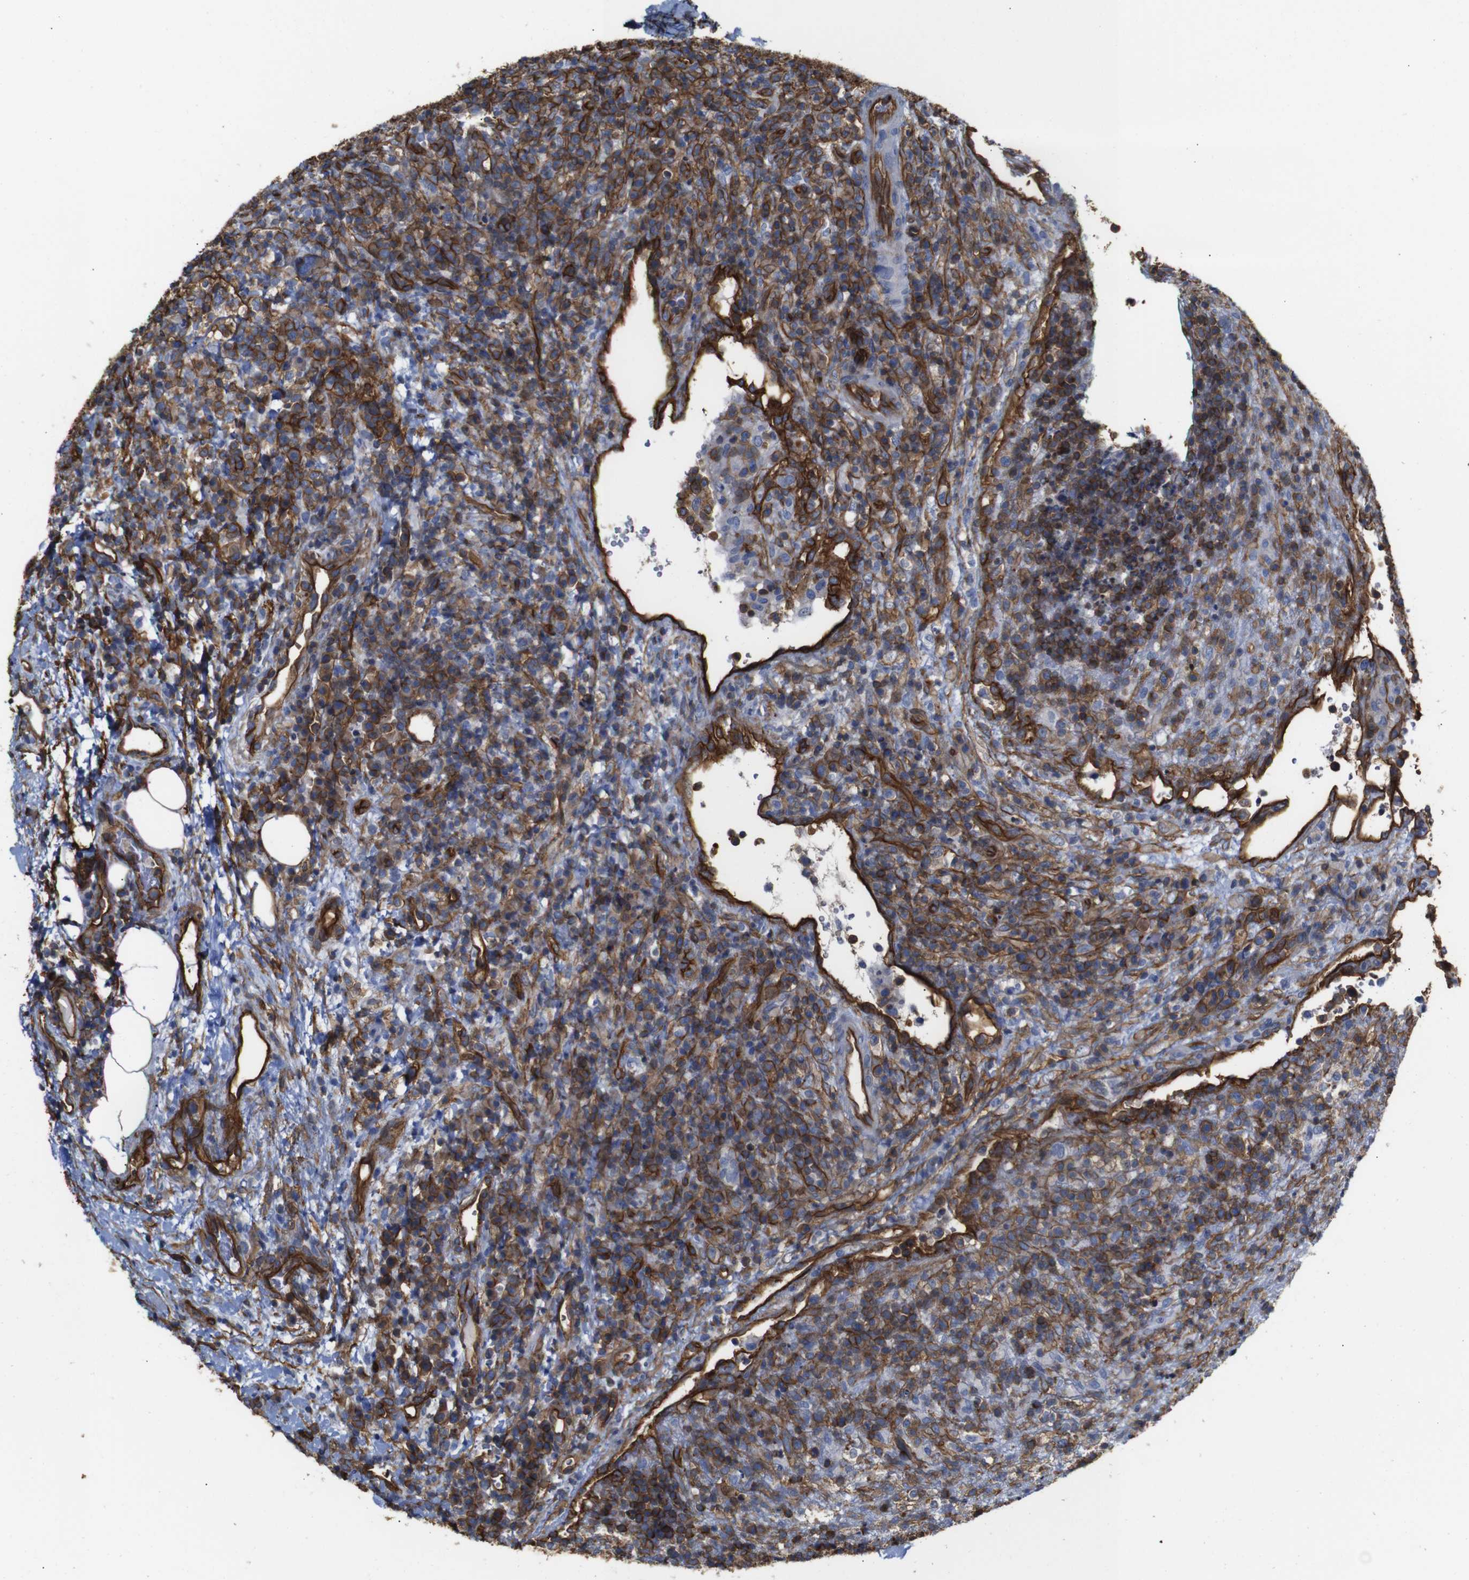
{"staining": {"intensity": "moderate", "quantity": "25%-75%", "location": "cytoplasmic/membranous"}, "tissue": "lymphoma", "cell_type": "Tumor cells", "image_type": "cancer", "snomed": [{"axis": "morphology", "description": "Malignant lymphoma, non-Hodgkin's type, High grade"}, {"axis": "topography", "description": "Lymph node"}], "caption": "High-grade malignant lymphoma, non-Hodgkin's type stained for a protein (brown) shows moderate cytoplasmic/membranous positive staining in about 25%-75% of tumor cells.", "gene": "SPTBN1", "patient": {"sex": "female", "age": 76}}